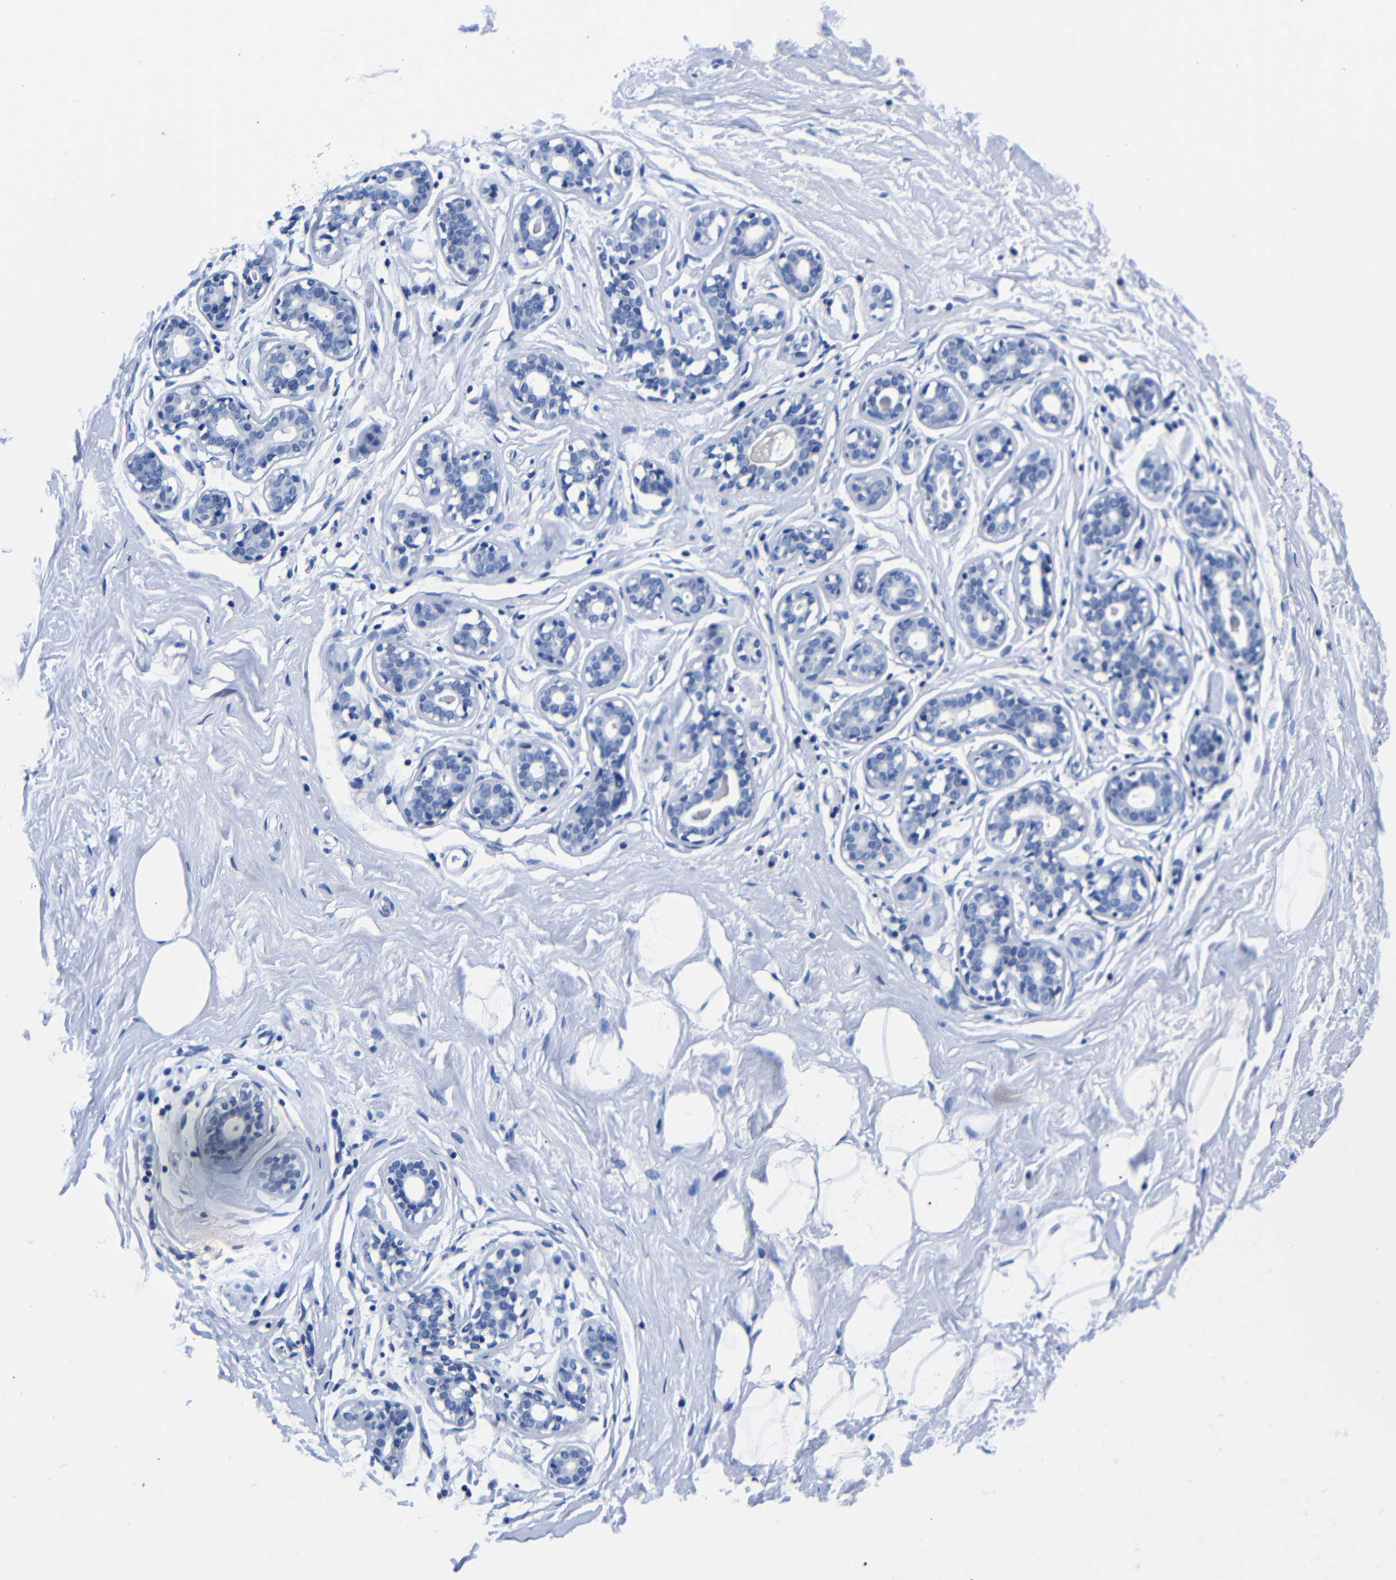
{"staining": {"intensity": "negative", "quantity": "none", "location": "none"}, "tissue": "breast", "cell_type": "Adipocytes", "image_type": "normal", "snomed": [{"axis": "morphology", "description": "Normal tissue, NOS"}, {"axis": "topography", "description": "Breast"}], "caption": "This is a histopathology image of IHC staining of unremarkable breast, which shows no staining in adipocytes.", "gene": "CLEC4G", "patient": {"sex": "female", "age": 23}}